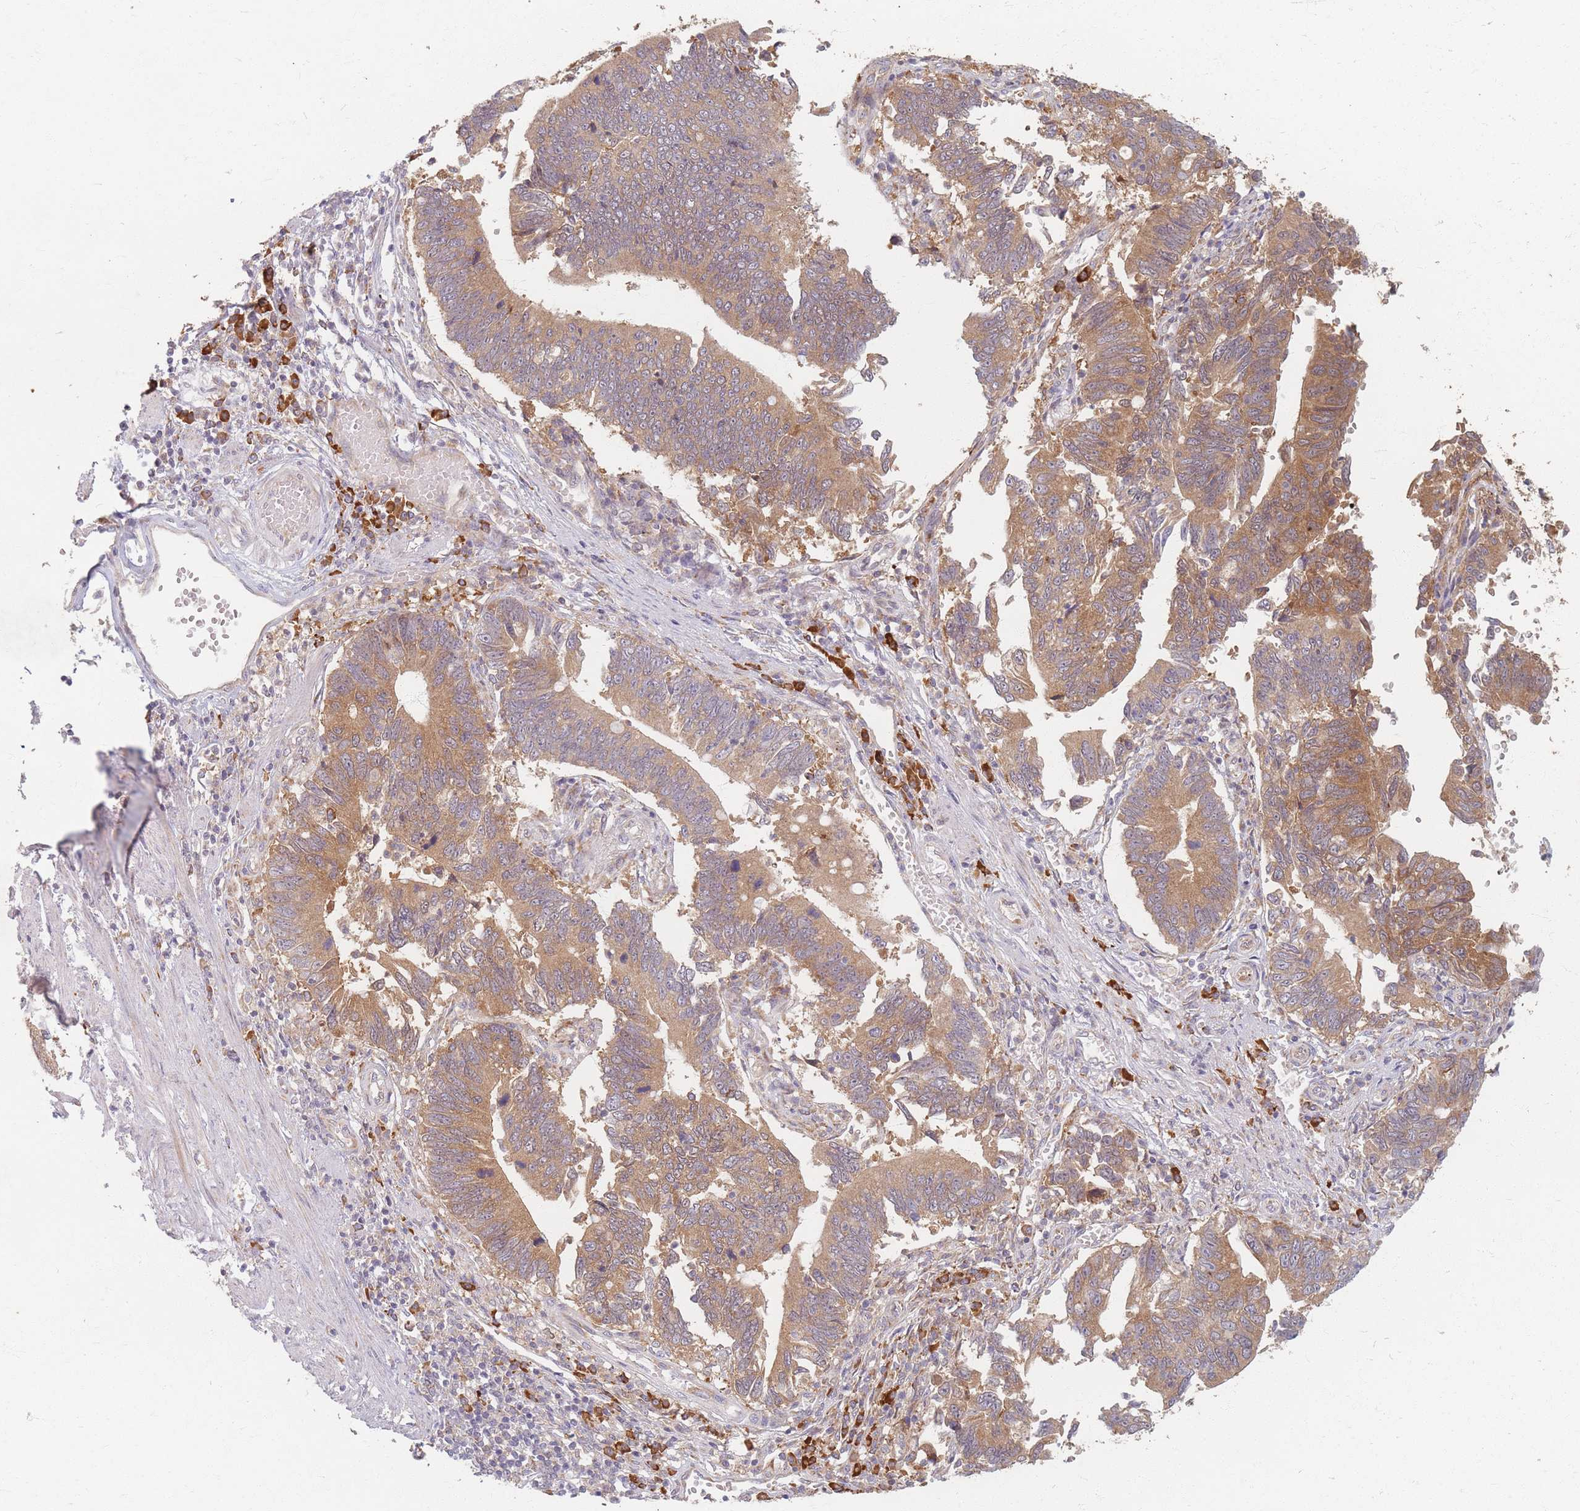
{"staining": {"intensity": "moderate", "quantity": ">75%", "location": "cytoplasmic/membranous"}, "tissue": "stomach cancer", "cell_type": "Tumor cells", "image_type": "cancer", "snomed": [{"axis": "morphology", "description": "Adenocarcinoma, NOS"}, {"axis": "topography", "description": "Stomach"}], "caption": "Stomach cancer (adenocarcinoma) was stained to show a protein in brown. There is medium levels of moderate cytoplasmic/membranous positivity in approximately >75% of tumor cells.", "gene": "SMIM14", "patient": {"sex": "male", "age": 59}}